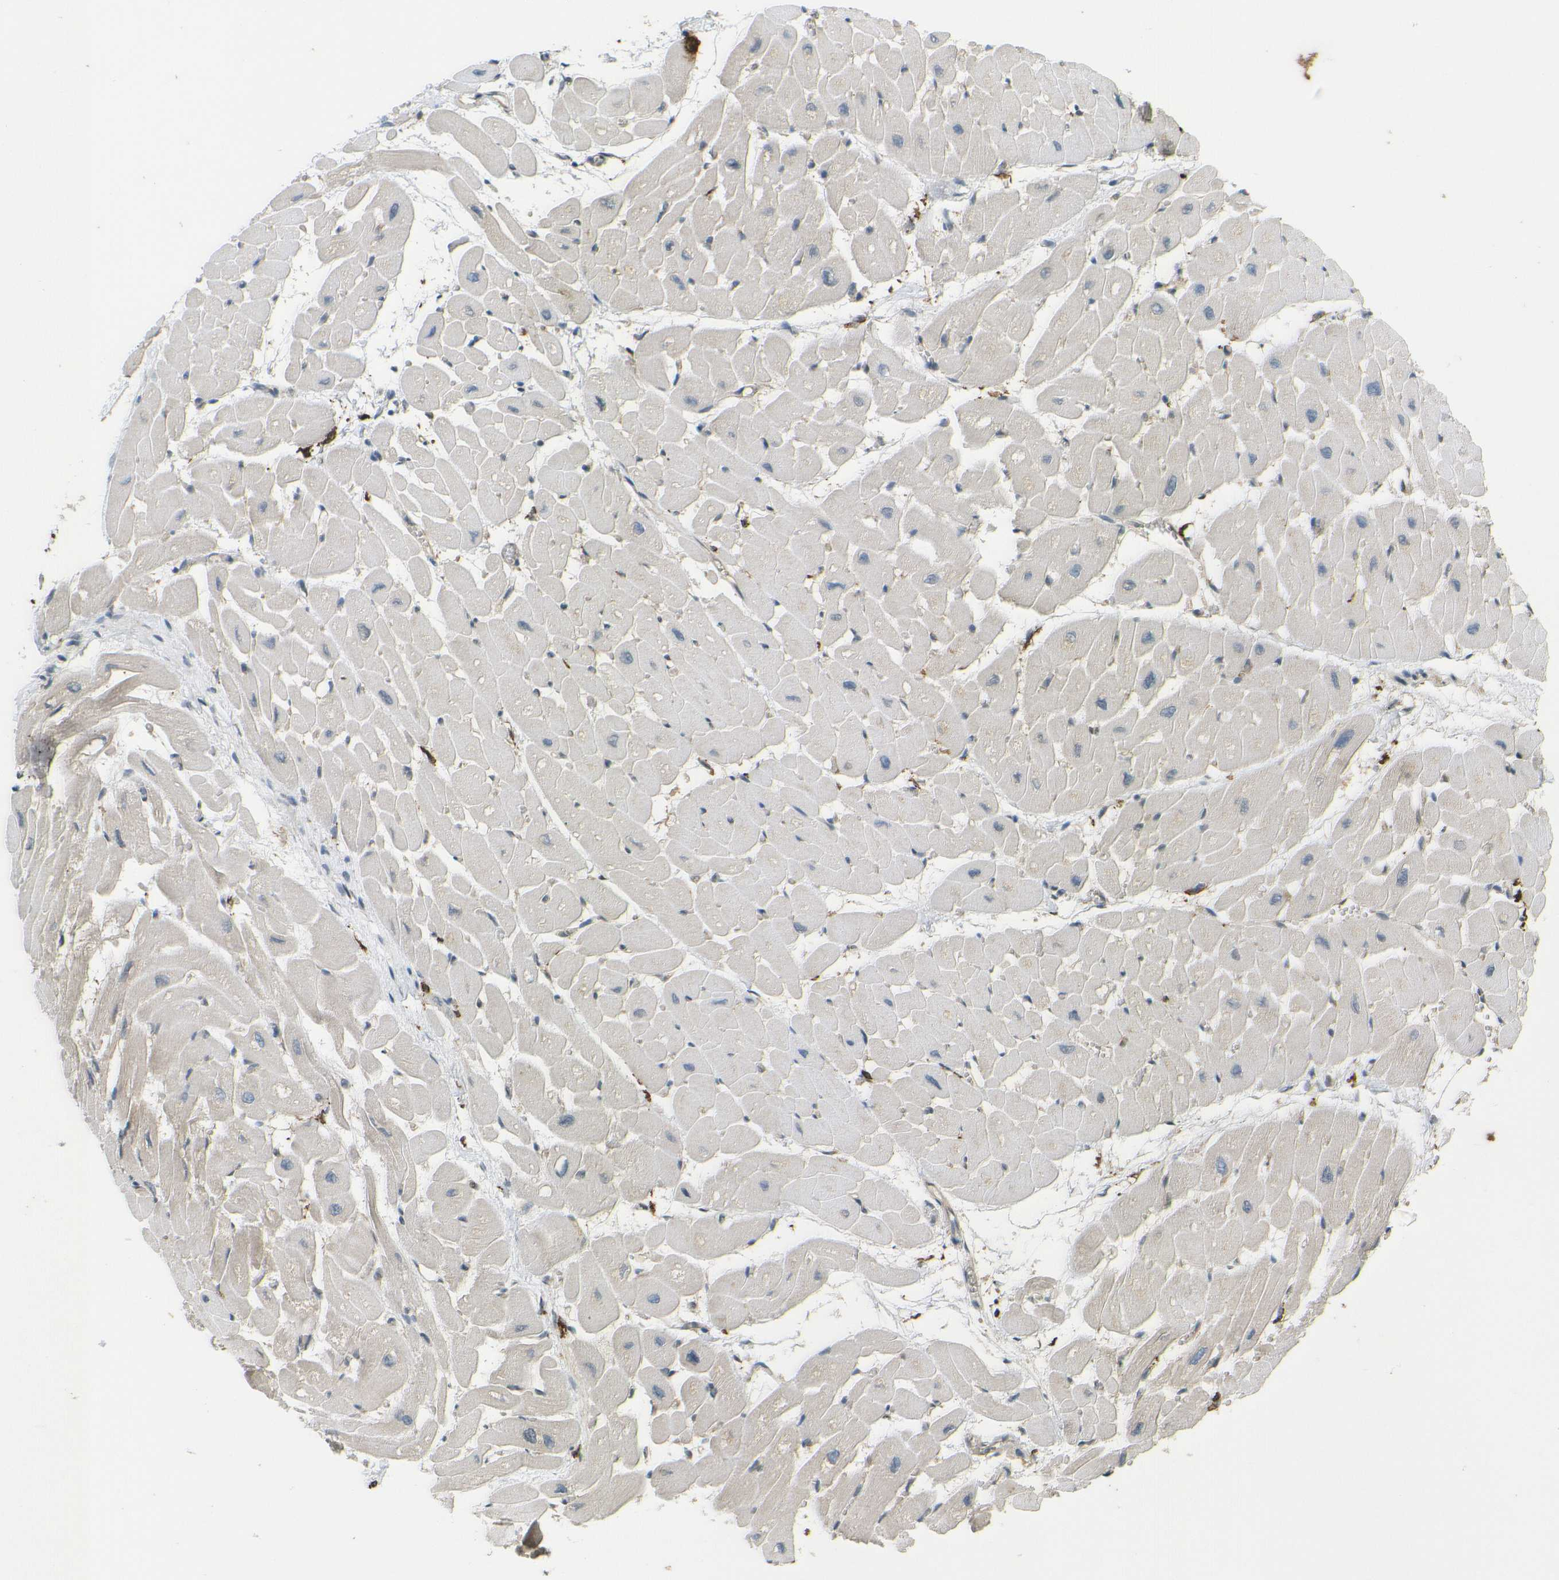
{"staining": {"intensity": "weak", "quantity": "<25%", "location": "cytoplasmic/membranous"}, "tissue": "heart muscle", "cell_type": "Cardiomyocytes", "image_type": "normal", "snomed": [{"axis": "morphology", "description": "Normal tissue, NOS"}, {"axis": "topography", "description": "Heart"}], "caption": "Protein analysis of benign heart muscle reveals no significant expression in cardiomyocytes.", "gene": "DAB2", "patient": {"sex": "male", "age": 45}}